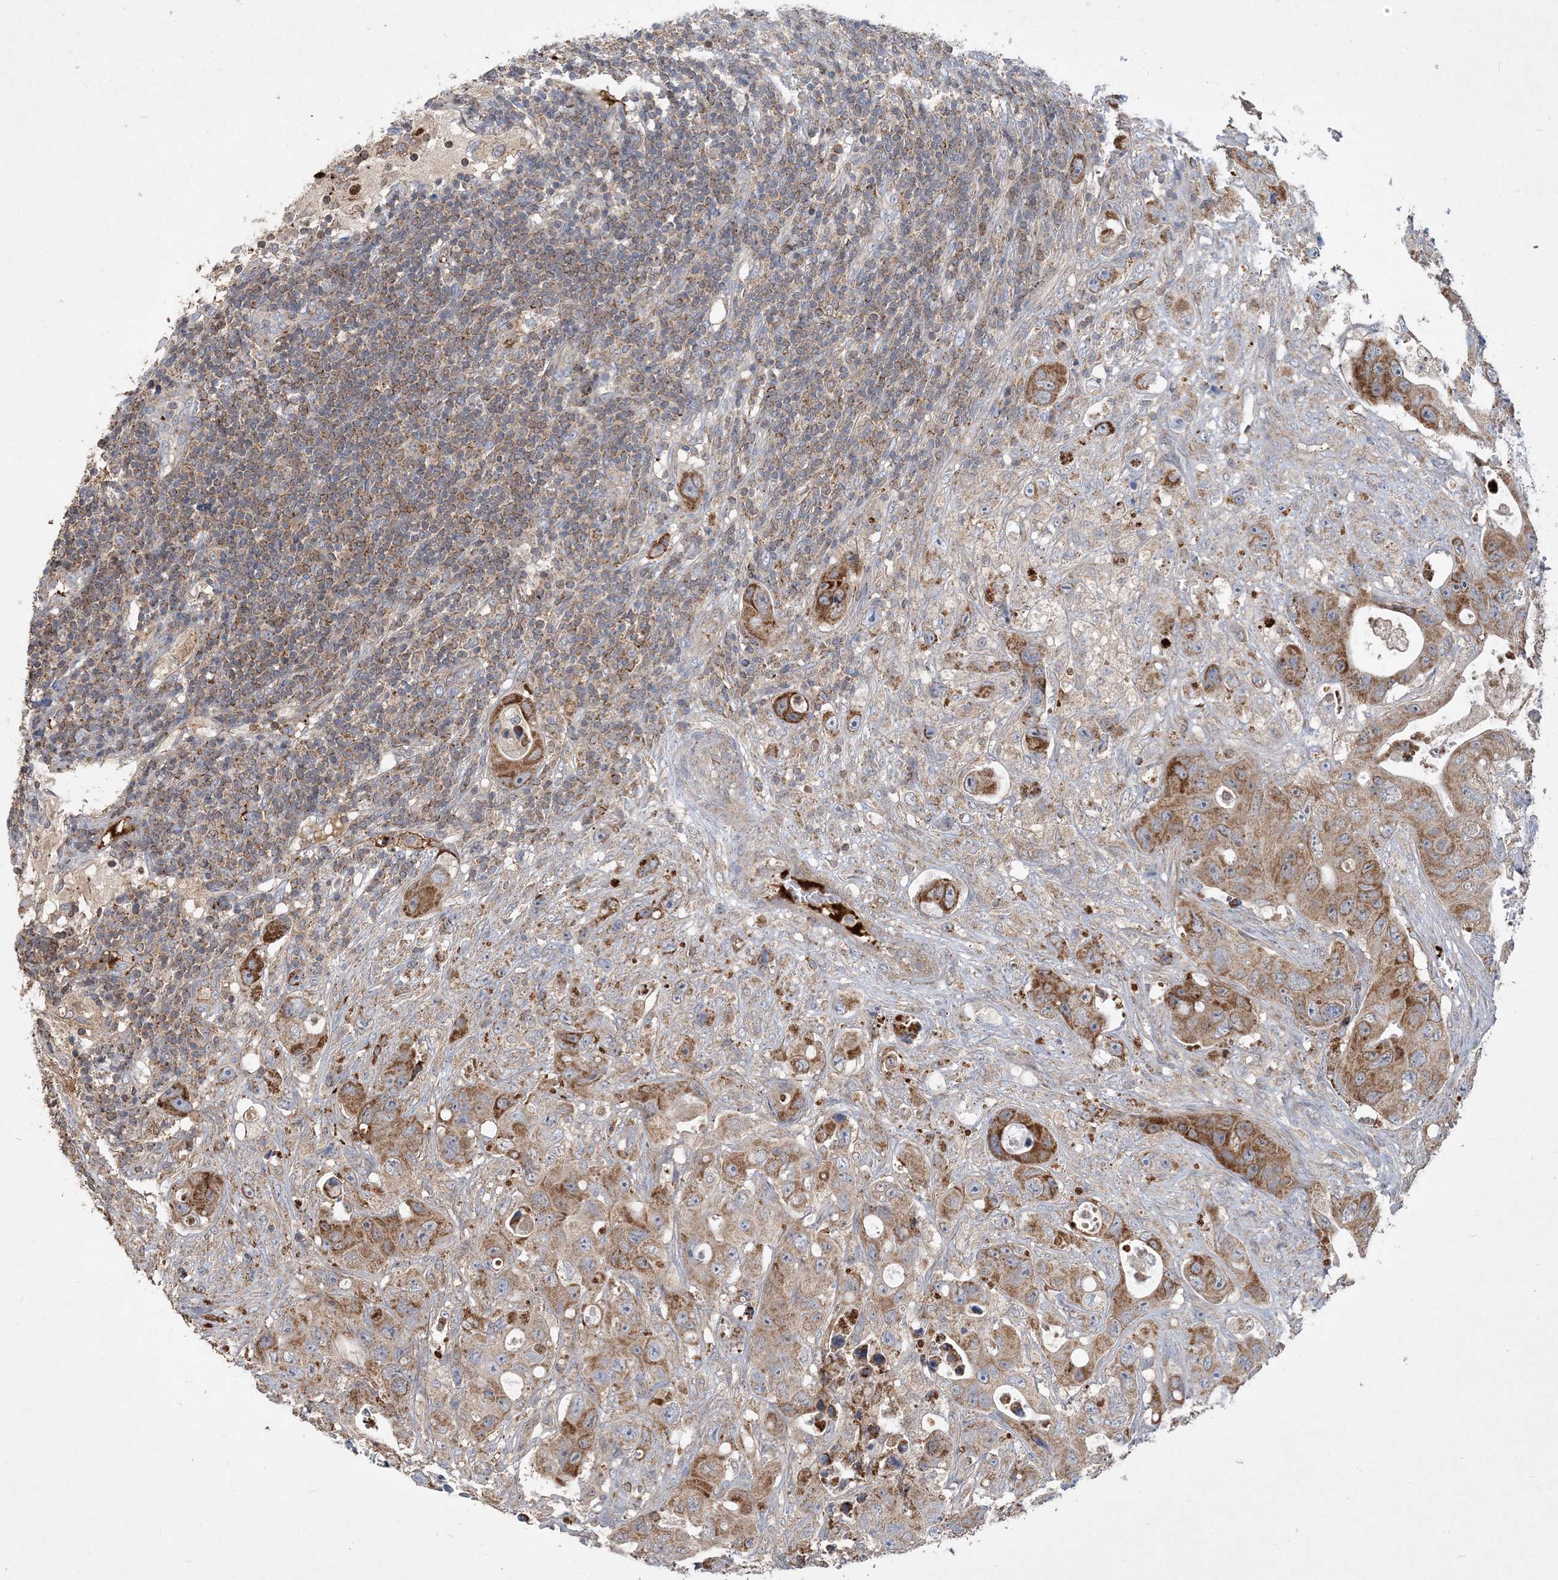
{"staining": {"intensity": "moderate", "quantity": ">75%", "location": "cytoplasmic/membranous"}, "tissue": "colorectal cancer", "cell_type": "Tumor cells", "image_type": "cancer", "snomed": [{"axis": "morphology", "description": "Adenocarcinoma, NOS"}, {"axis": "topography", "description": "Colon"}], "caption": "Colorectal cancer stained for a protein reveals moderate cytoplasmic/membranous positivity in tumor cells.", "gene": "ECHDC1", "patient": {"sex": "female", "age": 46}}